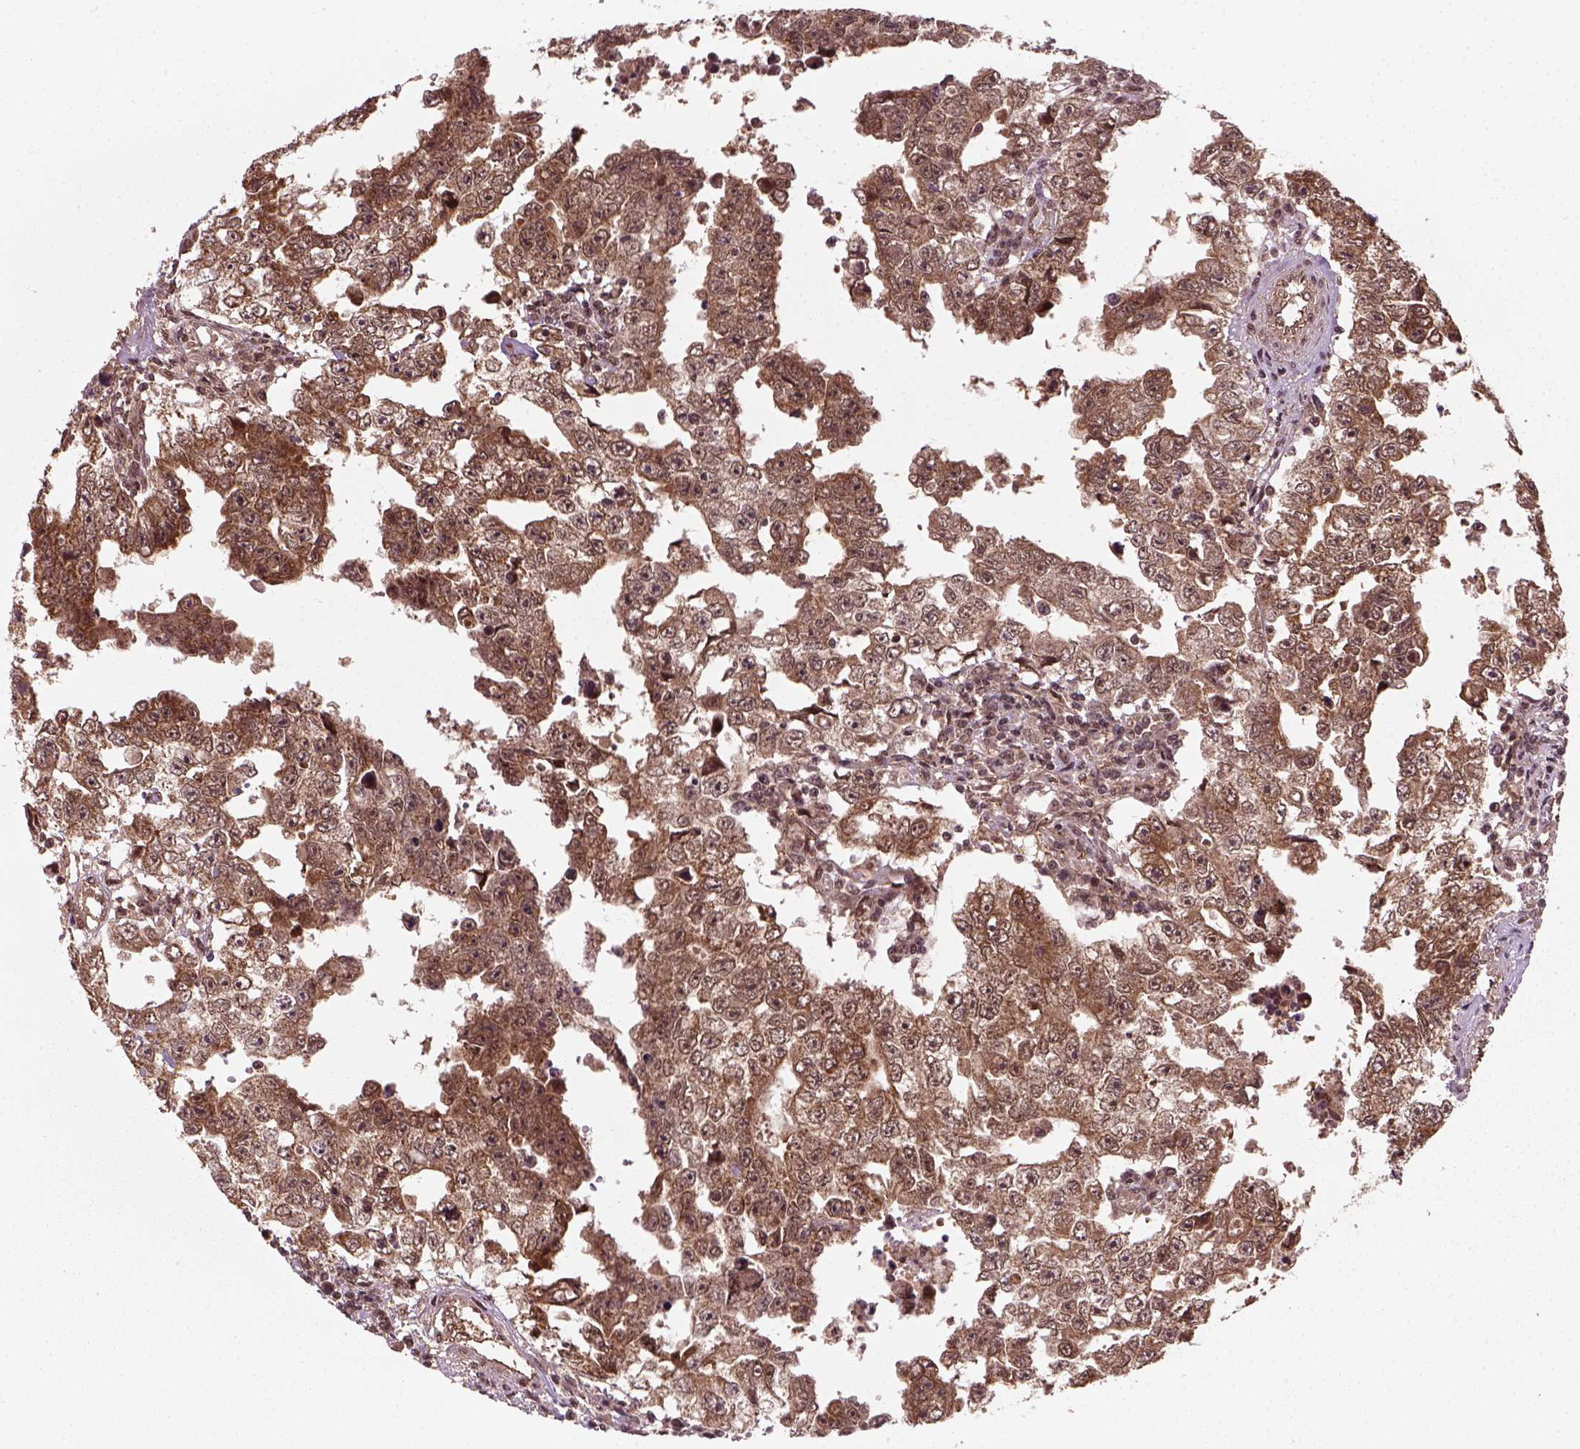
{"staining": {"intensity": "moderate", "quantity": ">75%", "location": "cytoplasmic/membranous"}, "tissue": "testis cancer", "cell_type": "Tumor cells", "image_type": "cancer", "snomed": [{"axis": "morphology", "description": "Carcinoma, Embryonal, NOS"}, {"axis": "topography", "description": "Testis"}], "caption": "A high-resolution image shows immunohistochemistry (IHC) staining of testis cancer (embryonal carcinoma), which demonstrates moderate cytoplasmic/membranous staining in approximately >75% of tumor cells. (Brightfield microscopy of DAB IHC at high magnification).", "gene": "NUDT9", "patient": {"sex": "male", "age": 36}}